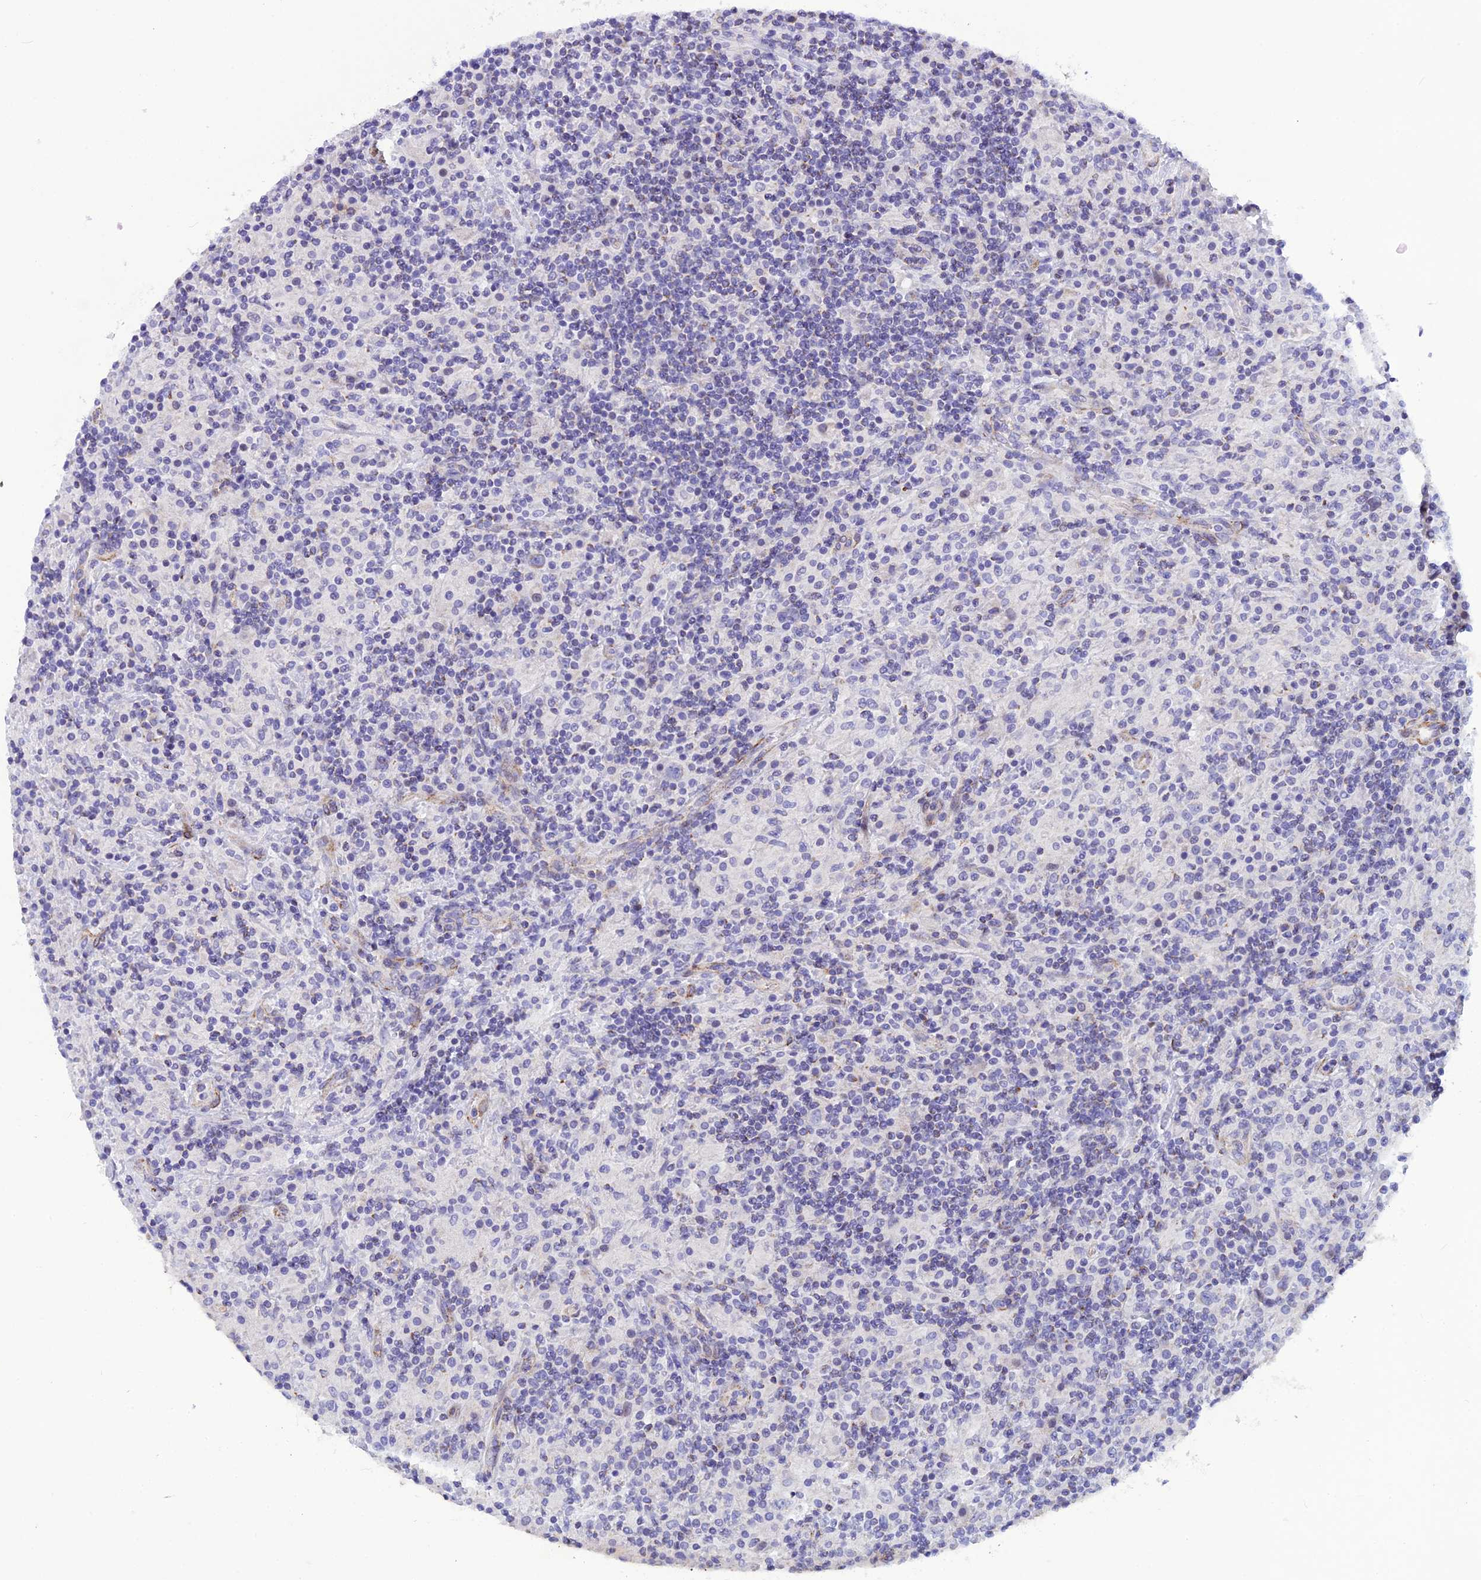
{"staining": {"intensity": "negative", "quantity": "none", "location": "none"}, "tissue": "lymphoma", "cell_type": "Tumor cells", "image_type": "cancer", "snomed": [{"axis": "morphology", "description": "Hodgkin's disease, NOS"}, {"axis": "topography", "description": "Lymph node"}], "caption": "This is a histopathology image of immunohistochemistry staining of lymphoma, which shows no expression in tumor cells.", "gene": "POMGNT1", "patient": {"sex": "male", "age": 70}}